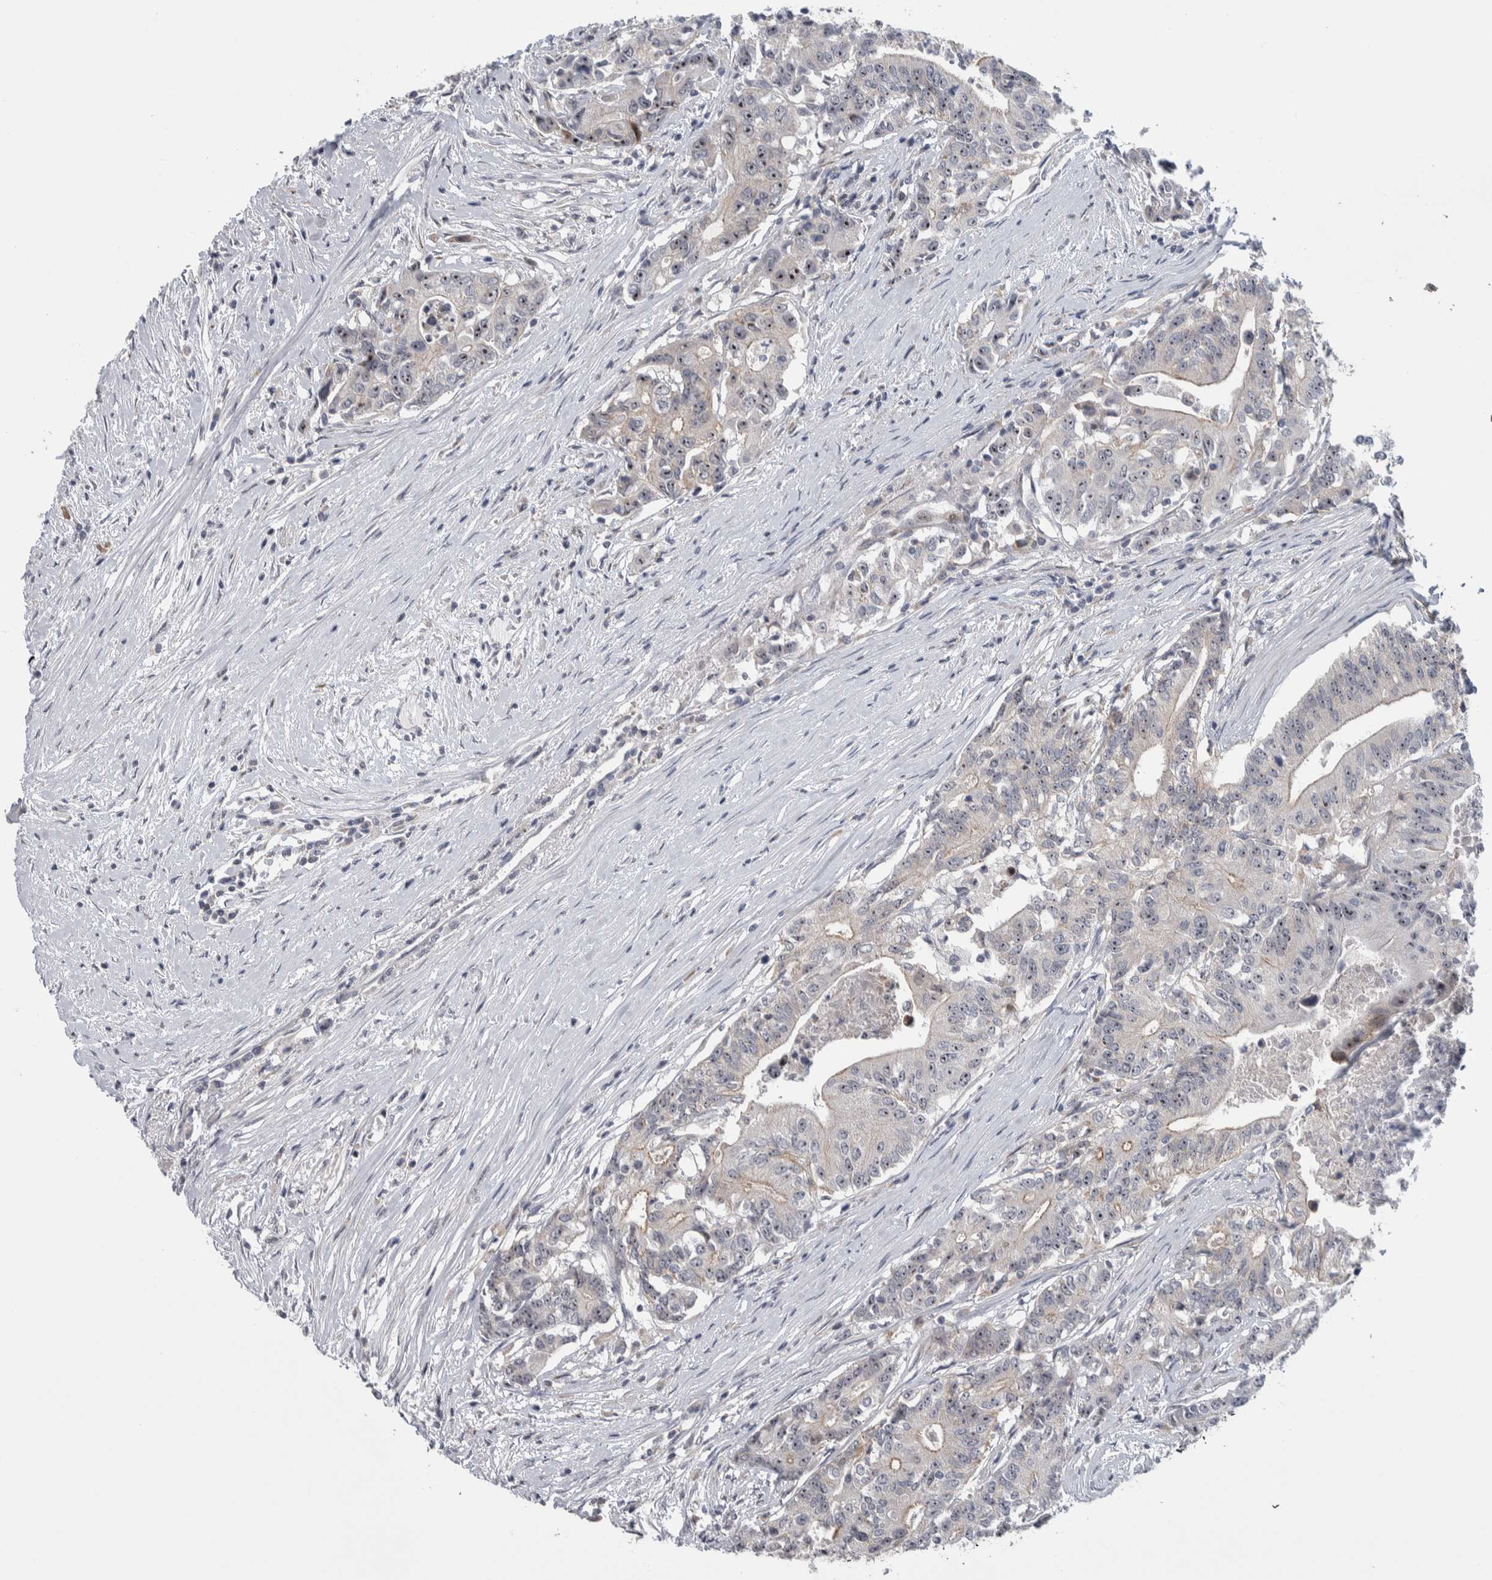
{"staining": {"intensity": "moderate", "quantity": ">75%", "location": "nuclear"}, "tissue": "colorectal cancer", "cell_type": "Tumor cells", "image_type": "cancer", "snomed": [{"axis": "morphology", "description": "Adenocarcinoma, NOS"}, {"axis": "topography", "description": "Colon"}], "caption": "Tumor cells exhibit moderate nuclear positivity in approximately >75% of cells in colorectal cancer (adenocarcinoma).", "gene": "PRRG4", "patient": {"sex": "female", "age": 77}}